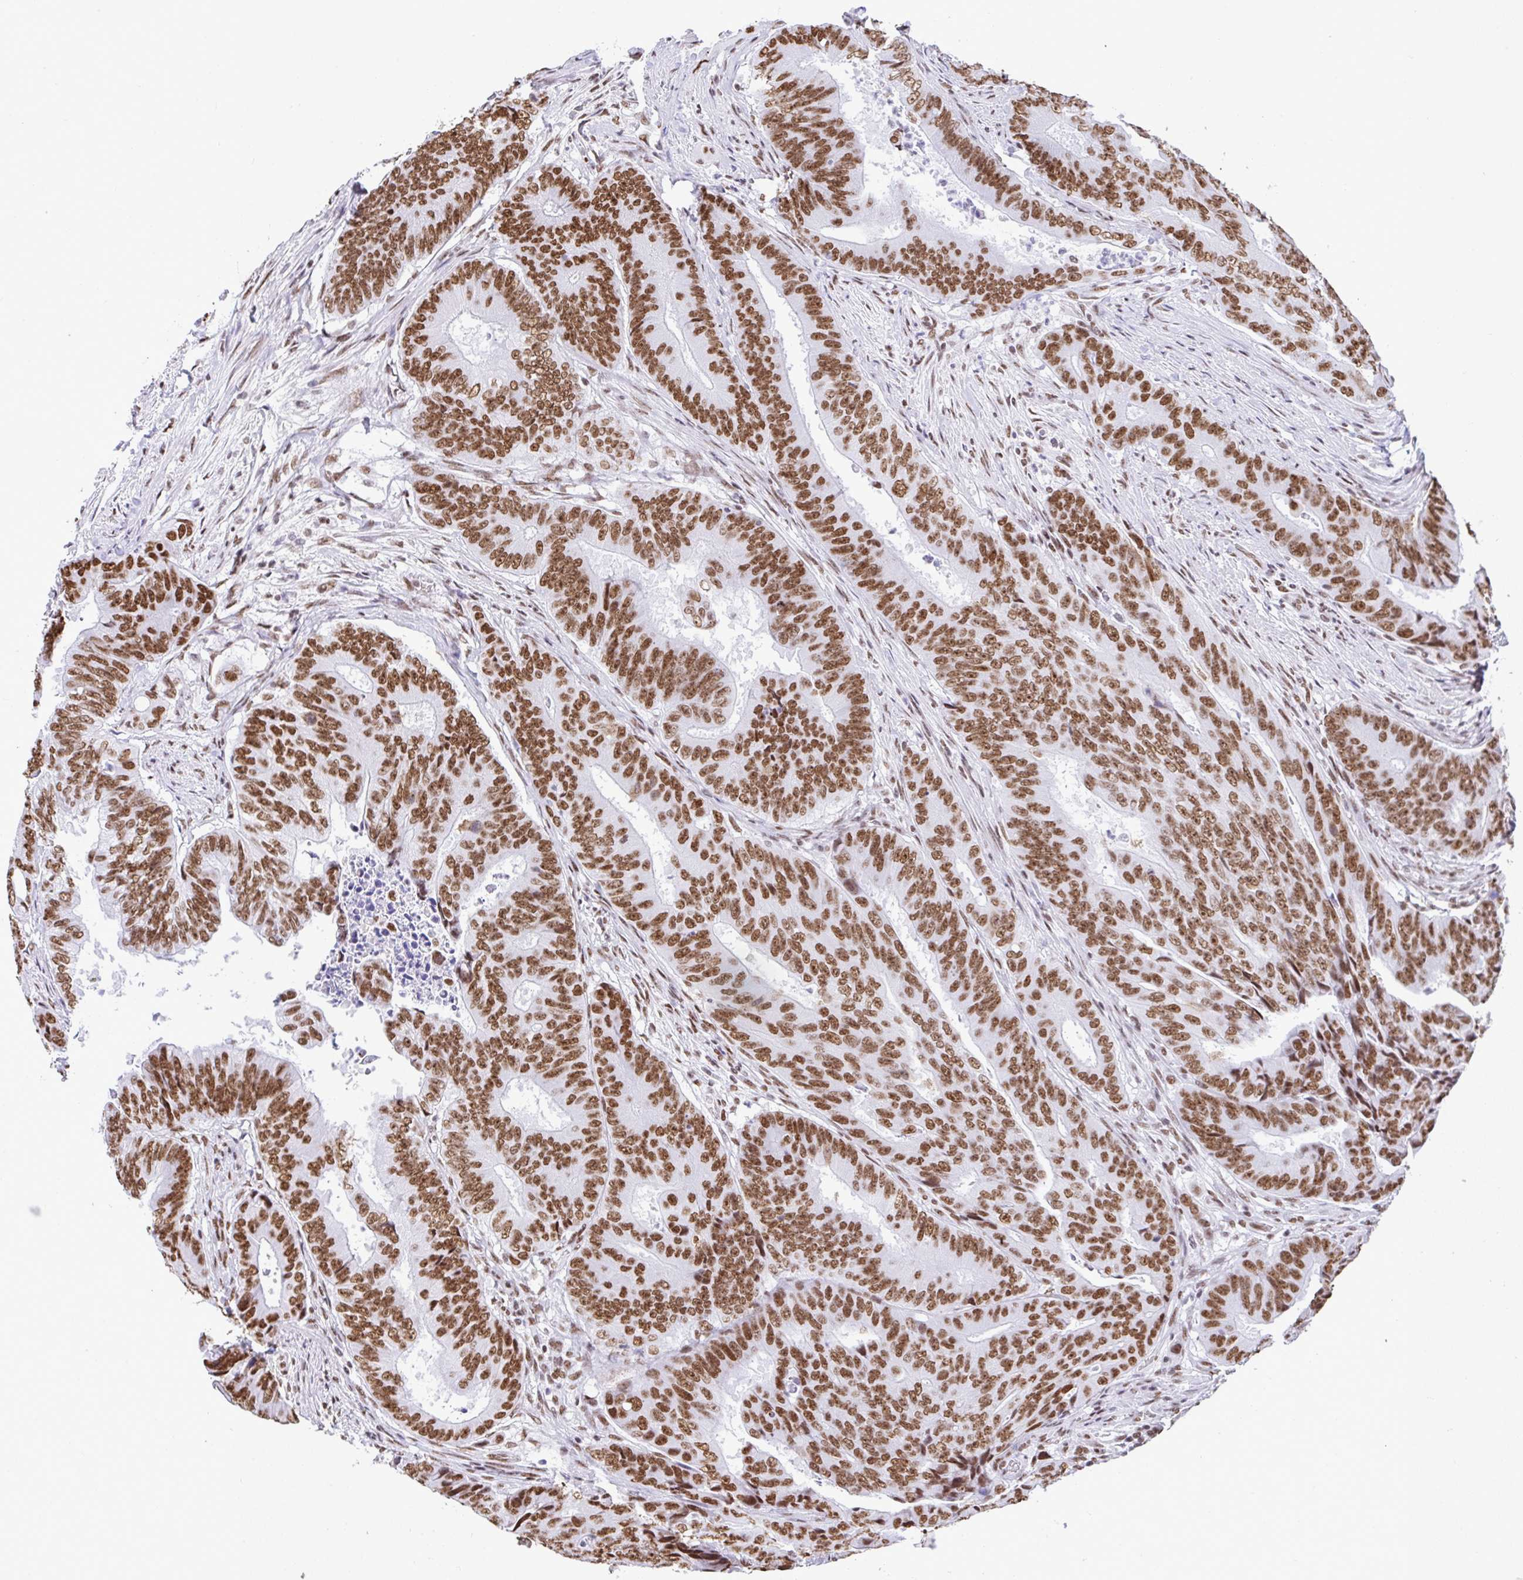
{"staining": {"intensity": "strong", "quantity": ">75%", "location": "nuclear"}, "tissue": "colorectal cancer", "cell_type": "Tumor cells", "image_type": "cancer", "snomed": [{"axis": "morphology", "description": "Adenocarcinoma, NOS"}, {"axis": "topography", "description": "Colon"}], "caption": "A high amount of strong nuclear staining is identified in approximately >75% of tumor cells in colorectal cancer (adenocarcinoma) tissue. (IHC, brightfield microscopy, high magnification).", "gene": "DDX52", "patient": {"sex": "female", "age": 48}}